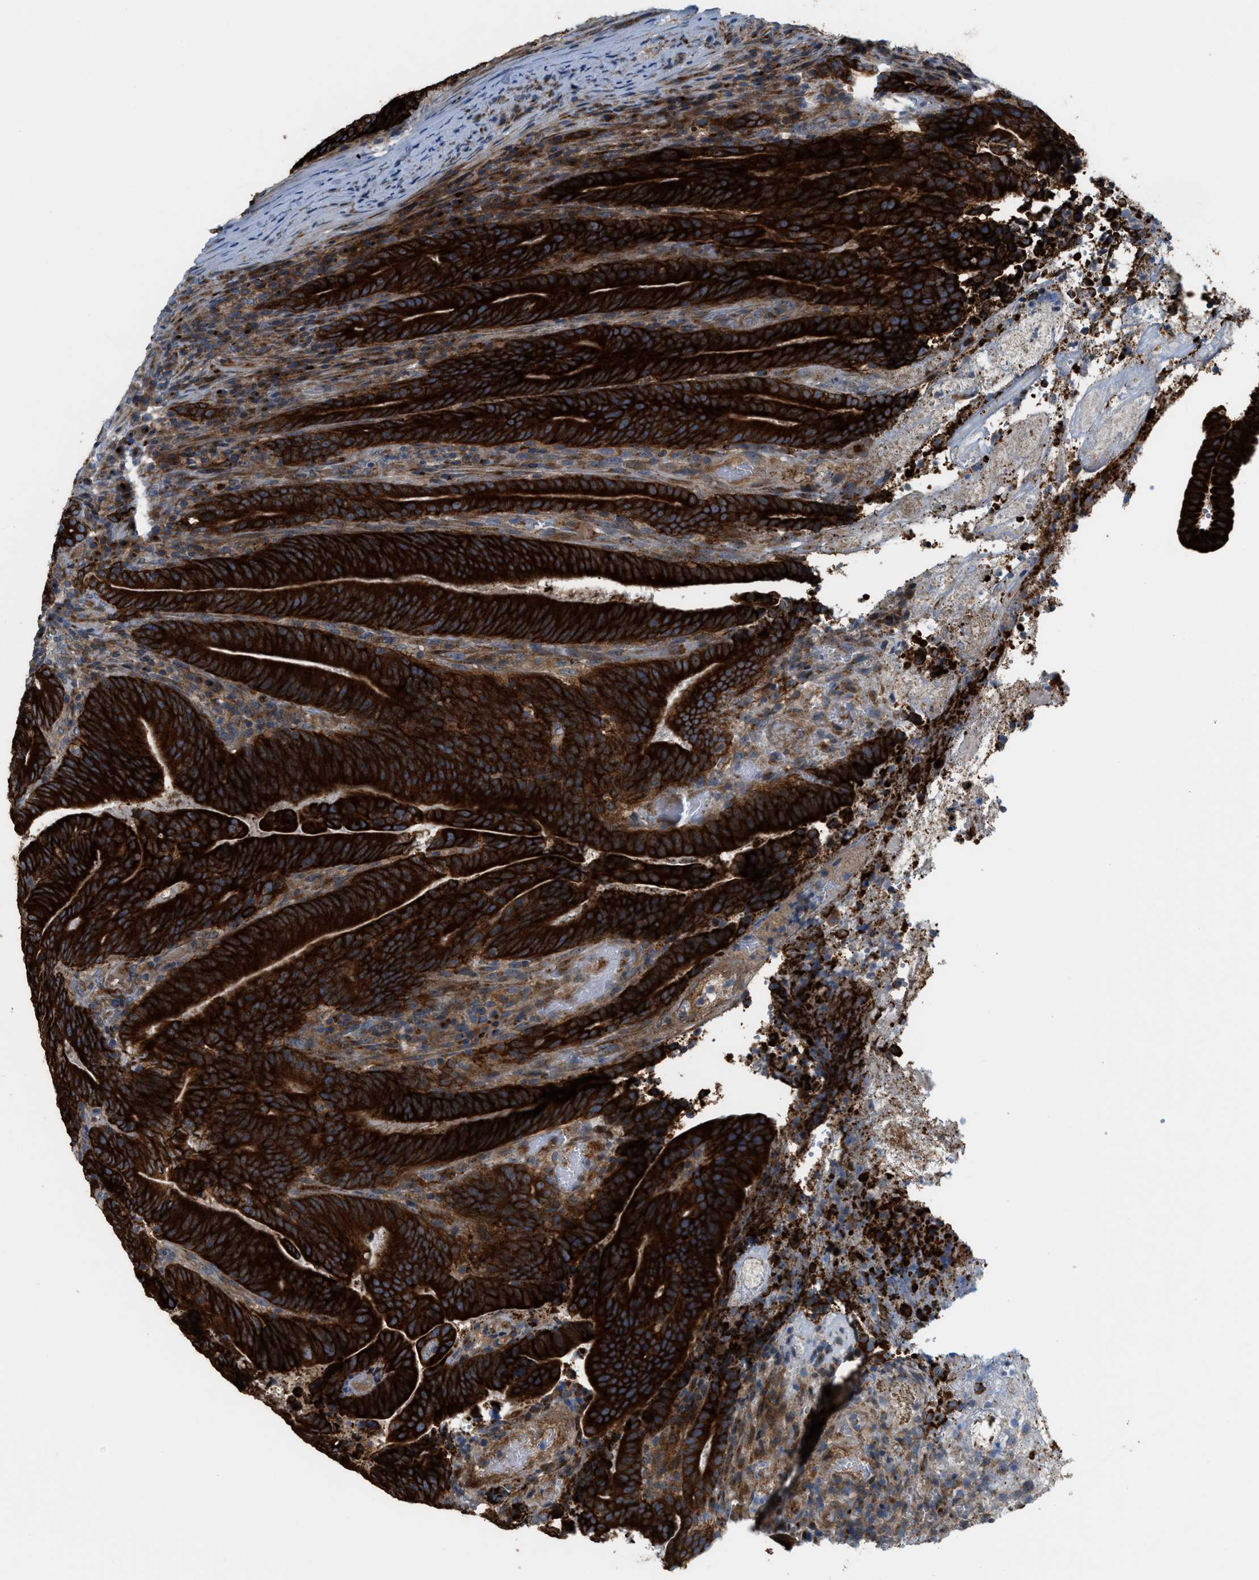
{"staining": {"intensity": "strong", "quantity": ">75%", "location": "cytoplasmic/membranous"}, "tissue": "colorectal cancer", "cell_type": "Tumor cells", "image_type": "cancer", "snomed": [{"axis": "morphology", "description": "Adenocarcinoma, NOS"}, {"axis": "topography", "description": "Colon"}], "caption": "An image showing strong cytoplasmic/membranous positivity in approximately >75% of tumor cells in adenocarcinoma (colorectal), as visualized by brown immunohistochemical staining.", "gene": "DIPK1A", "patient": {"sex": "female", "age": 66}}